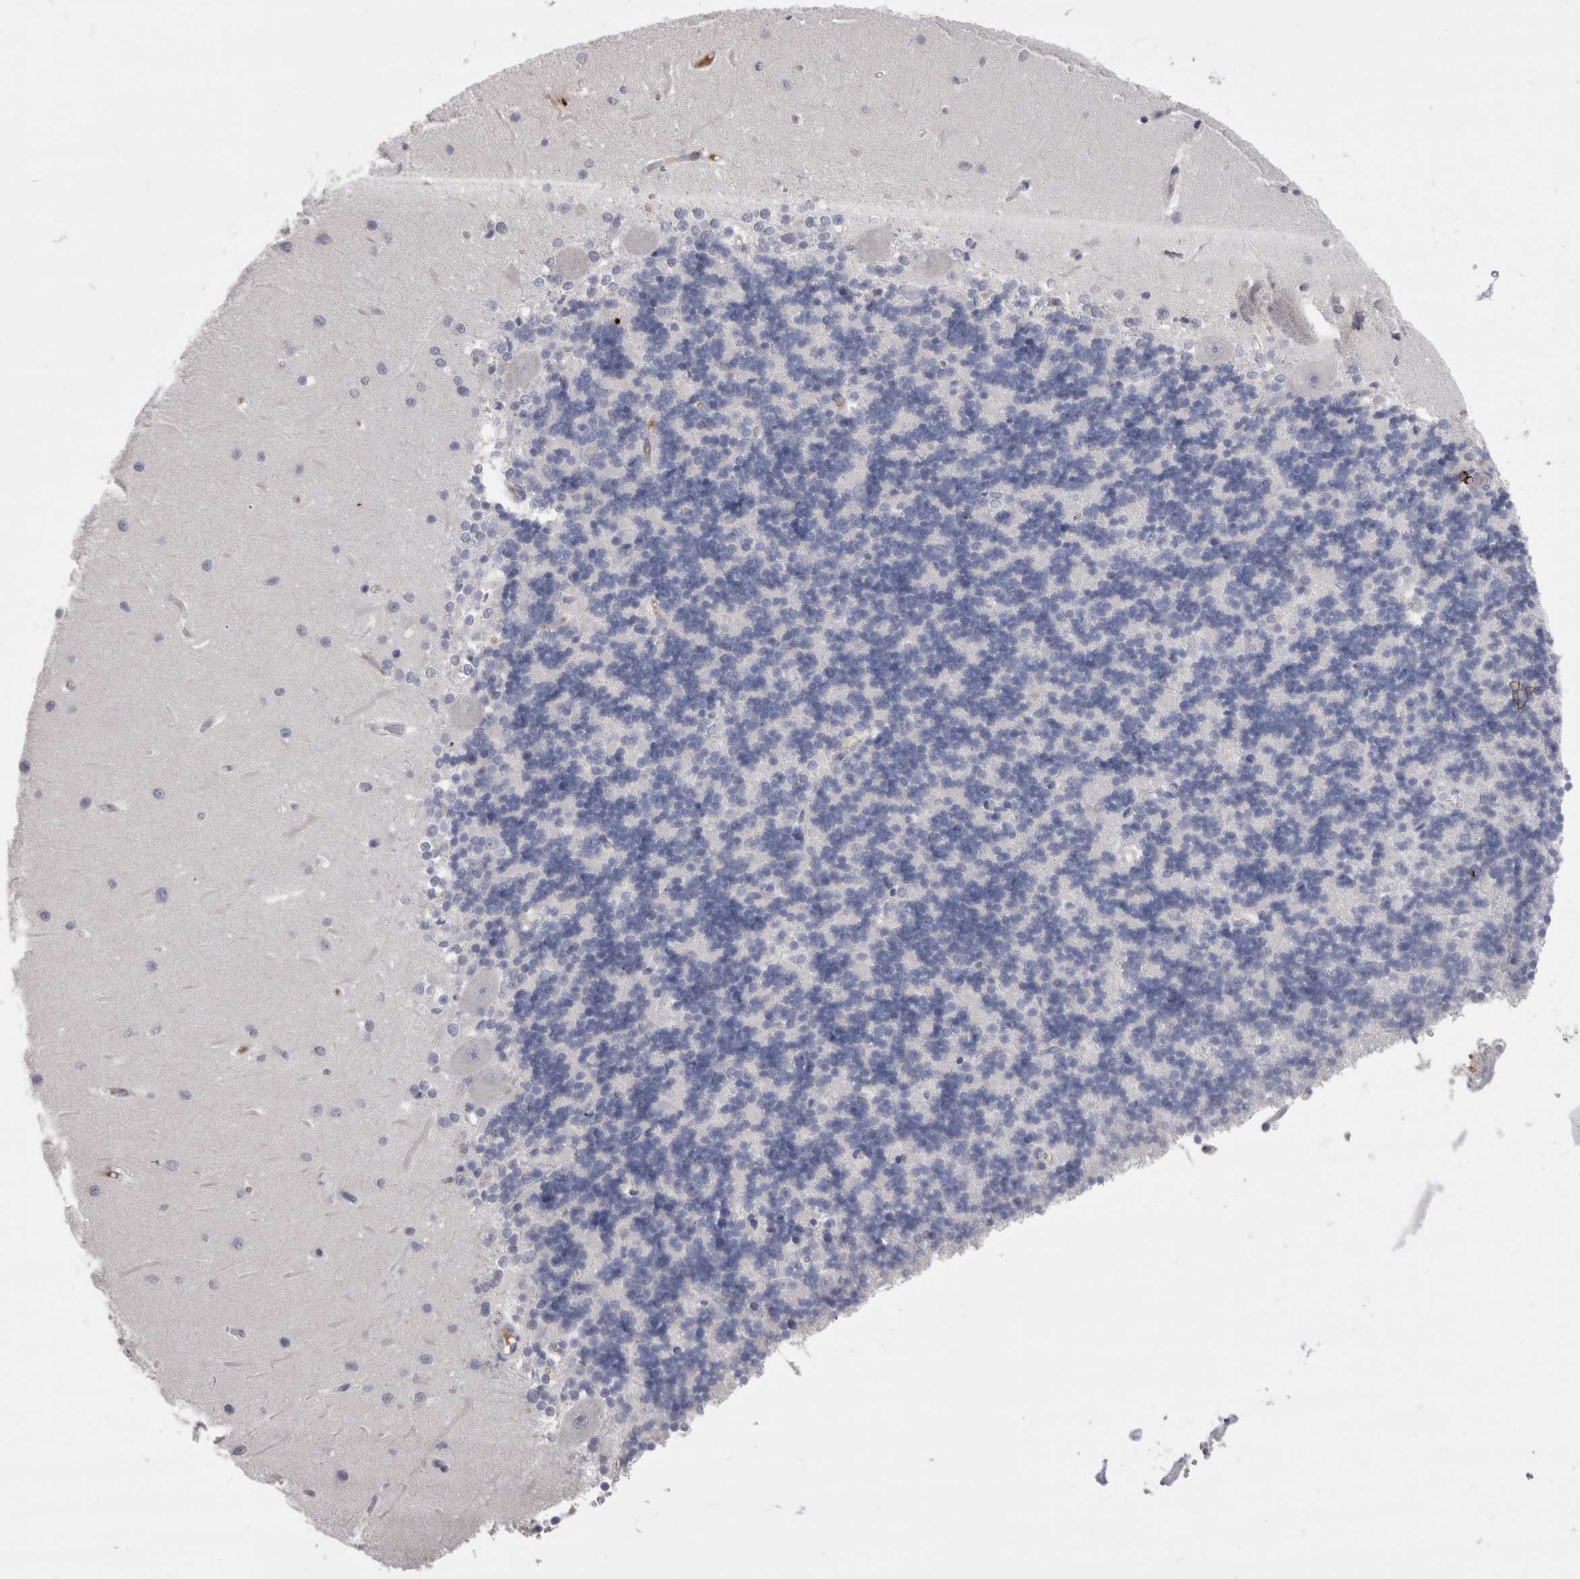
{"staining": {"intensity": "negative", "quantity": "none", "location": "none"}, "tissue": "cerebellum", "cell_type": "Cells in granular layer", "image_type": "normal", "snomed": [{"axis": "morphology", "description": "Normal tissue, NOS"}, {"axis": "topography", "description": "Cerebellum"}], "caption": "IHC micrograph of normal cerebellum: human cerebellum stained with DAB exhibits no significant protein expression in cells in granular layer.", "gene": "REG1A", "patient": {"sex": "male", "age": 37}}